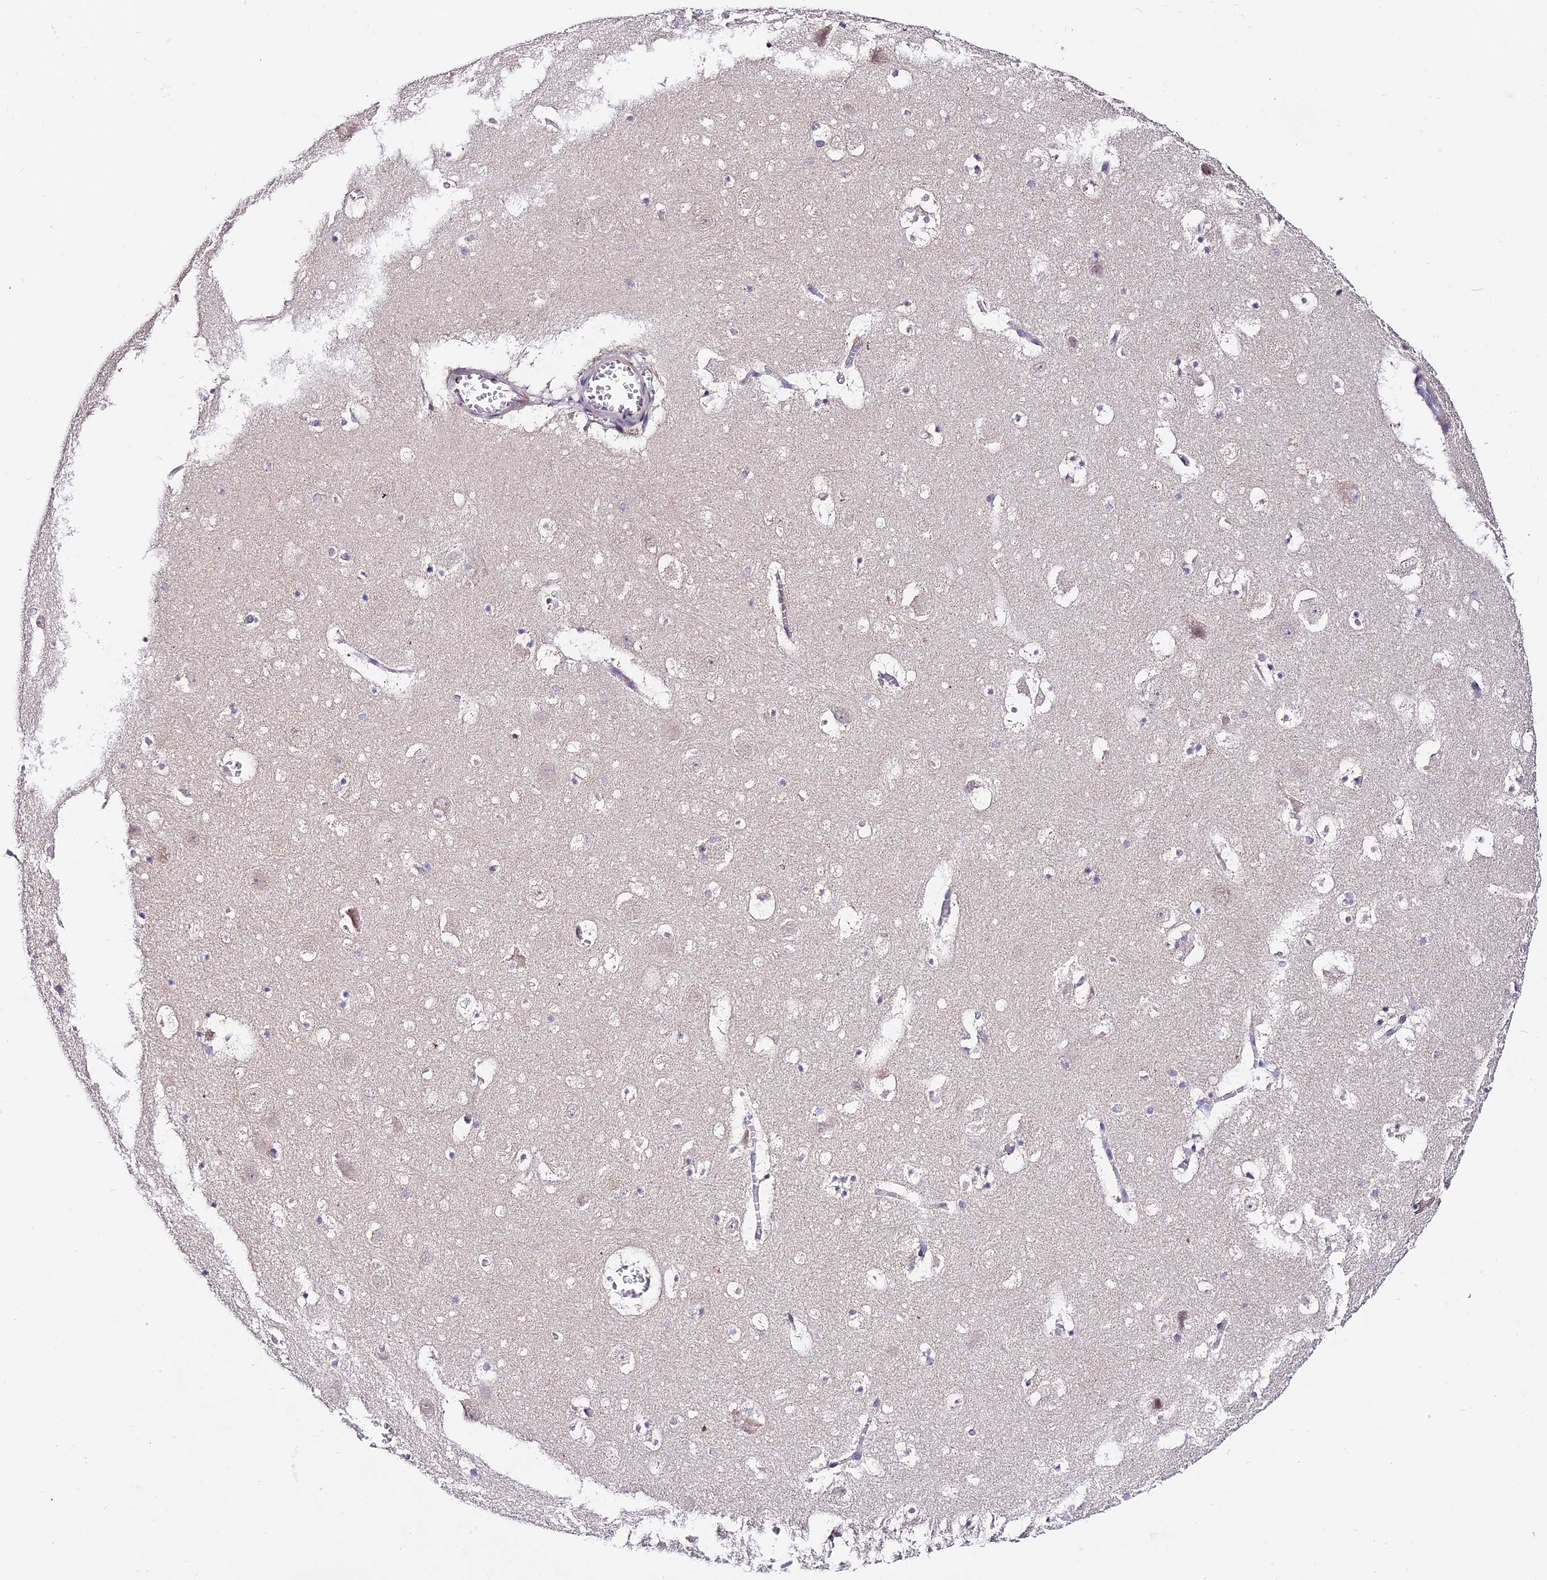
{"staining": {"intensity": "negative", "quantity": "none", "location": "none"}, "tissue": "hippocampus", "cell_type": "Glial cells", "image_type": "normal", "snomed": [{"axis": "morphology", "description": "Normal tissue, NOS"}, {"axis": "topography", "description": "Hippocampus"}], "caption": "This is an immunohistochemistry (IHC) histopathology image of normal hippocampus. There is no expression in glial cells.", "gene": "WDR5B", "patient": {"sex": "male", "age": 45}}